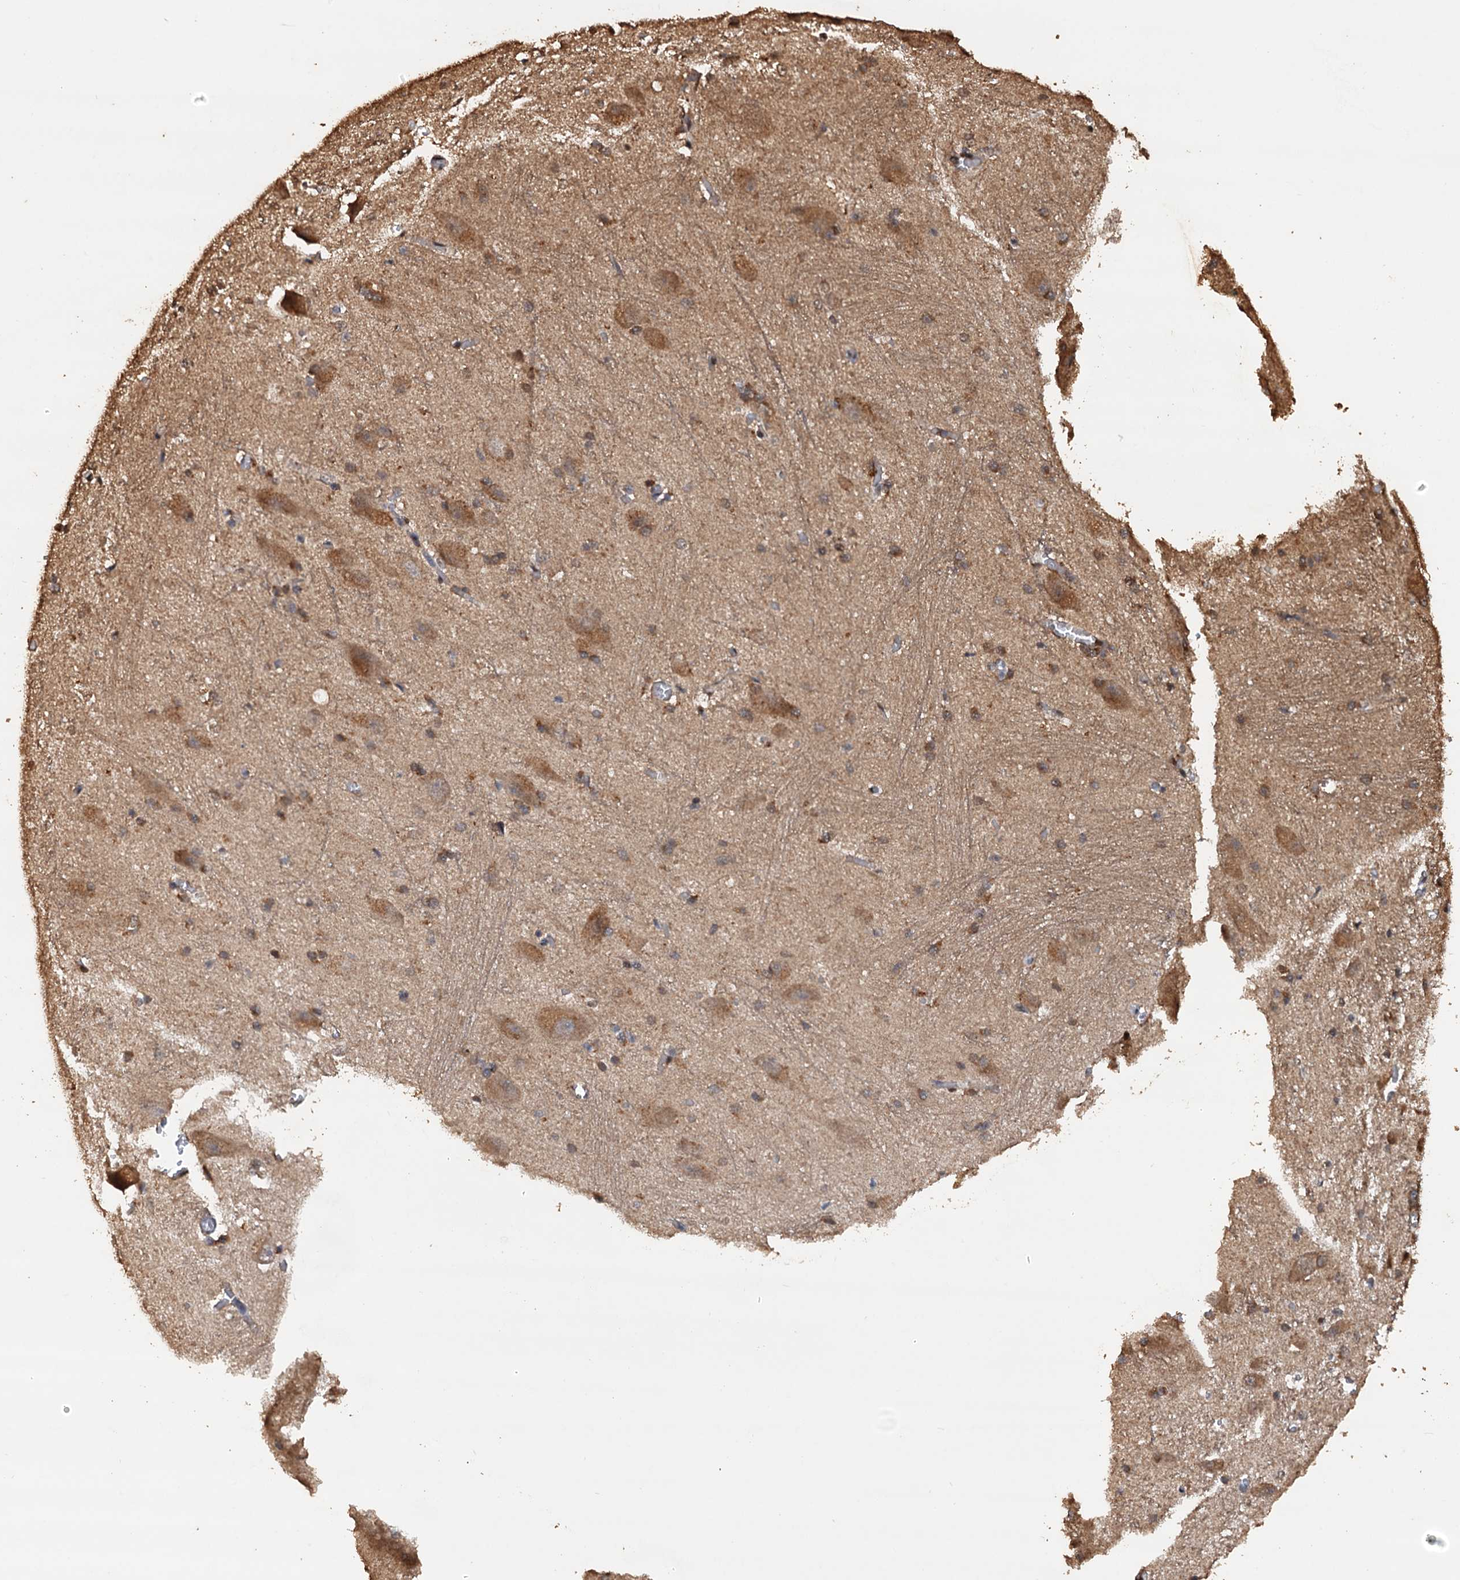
{"staining": {"intensity": "moderate", "quantity": "25%-75%", "location": "cytoplasmic/membranous"}, "tissue": "caudate", "cell_type": "Glial cells", "image_type": "normal", "snomed": [{"axis": "morphology", "description": "Normal tissue, NOS"}, {"axis": "topography", "description": "Lateral ventricle wall"}], "caption": "This photomicrograph reveals IHC staining of benign human caudate, with medium moderate cytoplasmic/membranous staining in about 25%-75% of glial cells.", "gene": "PSMD9", "patient": {"sex": "male", "age": 37}}